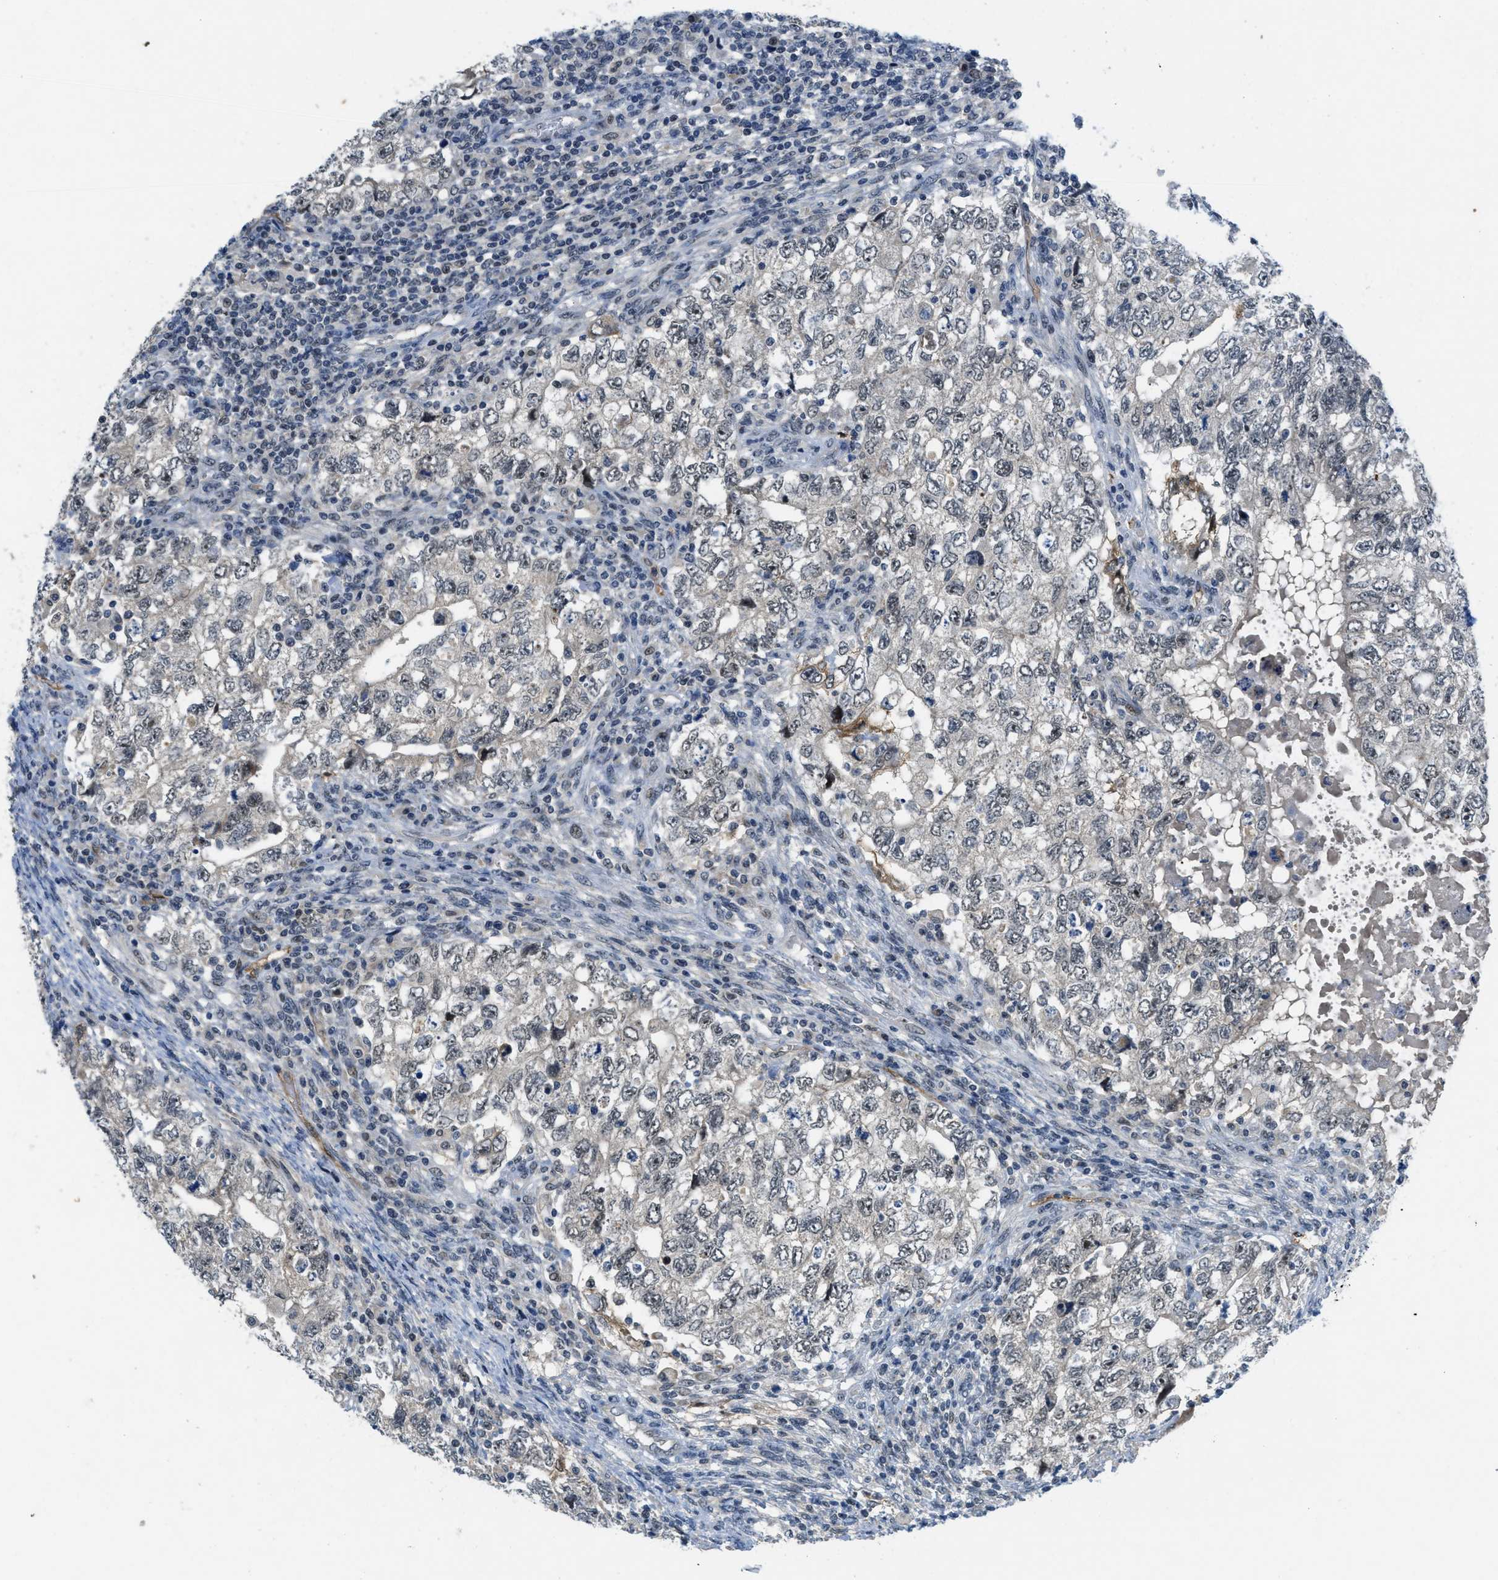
{"staining": {"intensity": "negative", "quantity": "none", "location": "none"}, "tissue": "testis cancer", "cell_type": "Tumor cells", "image_type": "cancer", "snomed": [{"axis": "morphology", "description": "Carcinoma, Embryonal, NOS"}, {"axis": "topography", "description": "Testis"}], "caption": "This photomicrograph is of testis embryonal carcinoma stained with immunohistochemistry to label a protein in brown with the nuclei are counter-stained blue. There is no staining in tumor cells. (Brightfield microscopy of DAB IHC at high magnification).", "gene": "SLCO2A1", "patient": {"sex": "male", "age": 36}}